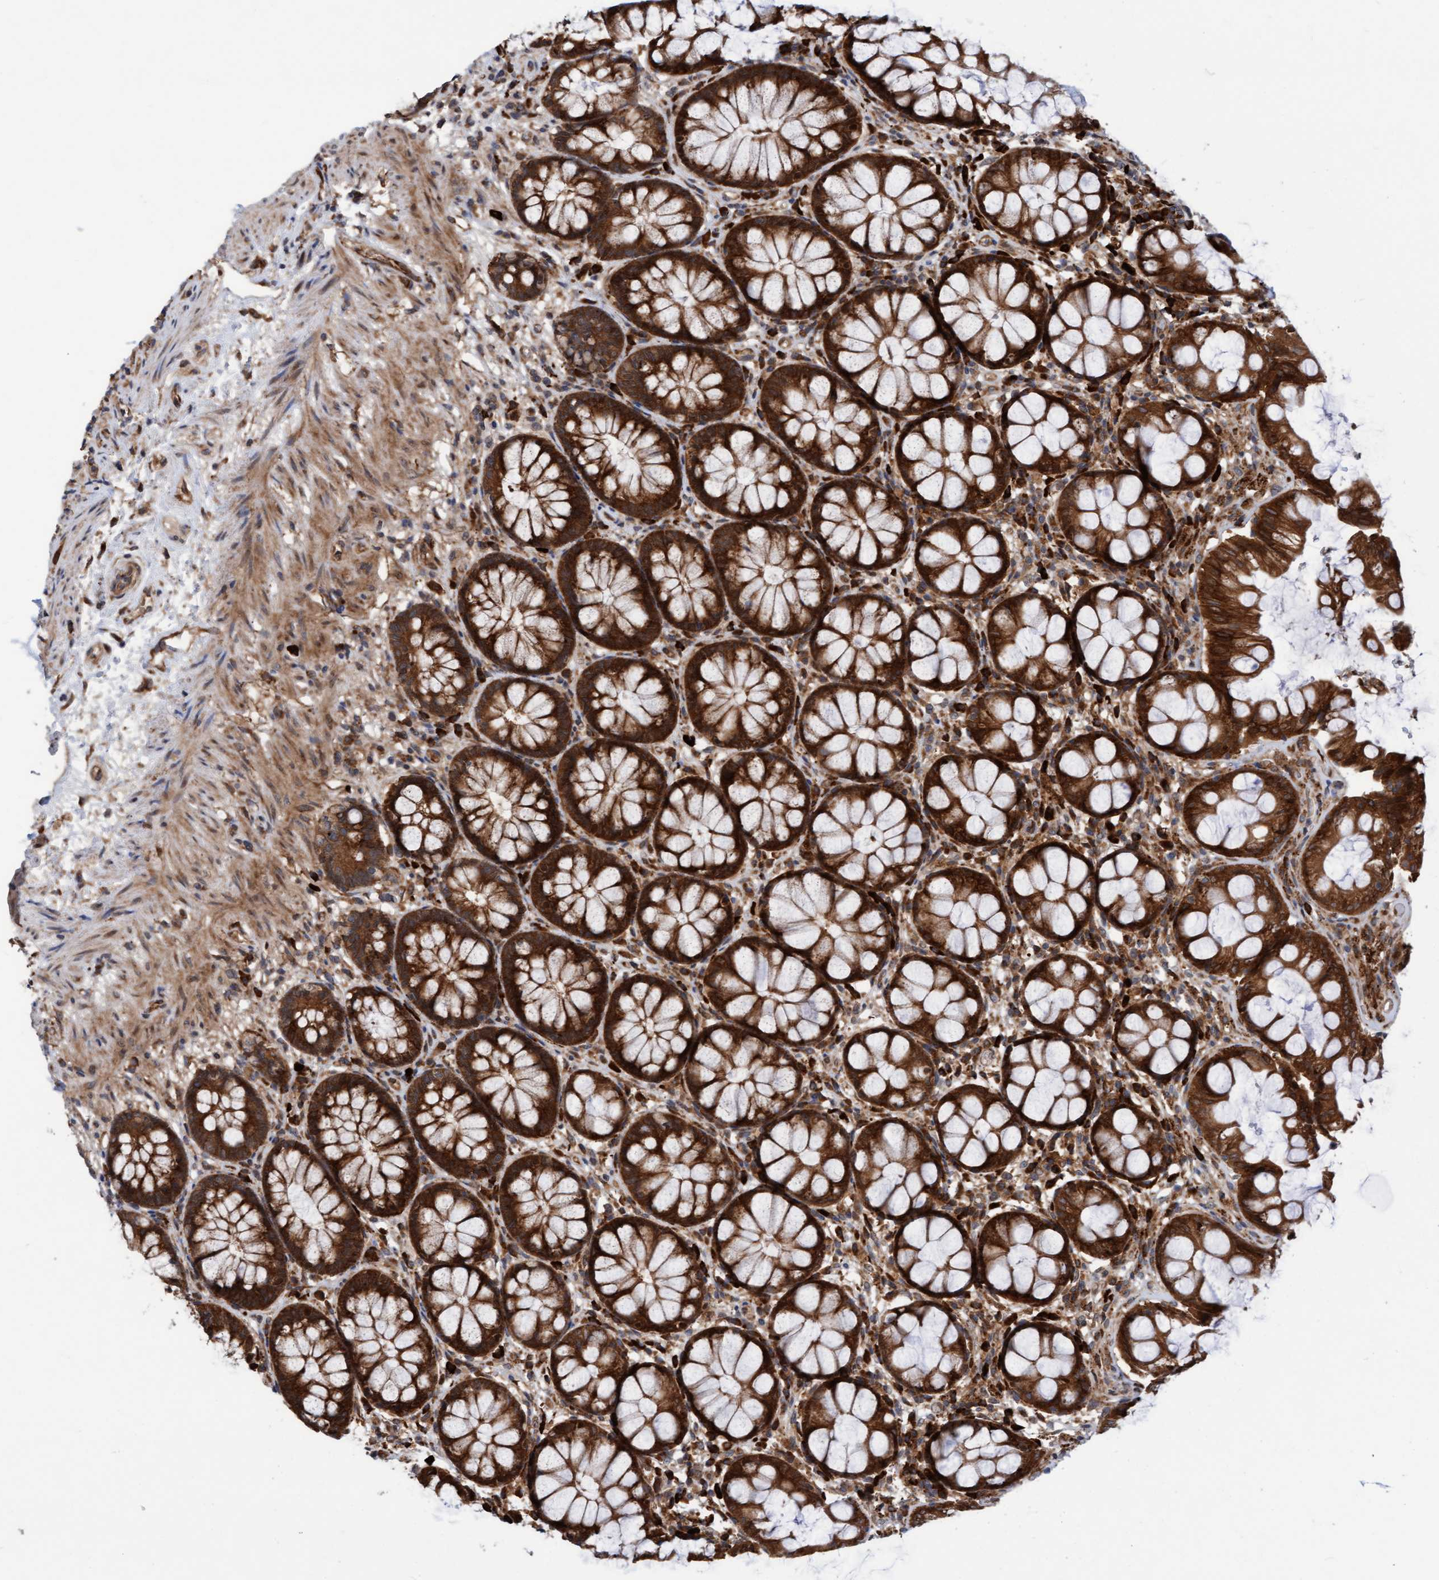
{"staining": {"intensity": "strong", "quantity": ">75%", "location": "cytoplasmic/membranous"}, "tissue": "rectum", "cell_type": "Glandular cells", "image_type": "normal", "snomed": [{"axis": "morphology", "description": "Normal tissue, NOS"}, {"axis": "topography", "description": "Rectum"}], "caption": "Immunohistochemistry staining of unremarkable rectum, which shows high levels of strong cytoplasmic/membranous expression in approximately >75% of glandular cells indicating strong cytoplasmic/membranous protein staining. The staining was performed using DAB (brown) for protein detection and nuclei were counterstained in hematoxylin (blue).", "gene": "KIAA0753", "patient": {"sex": "male", "age": 64}}